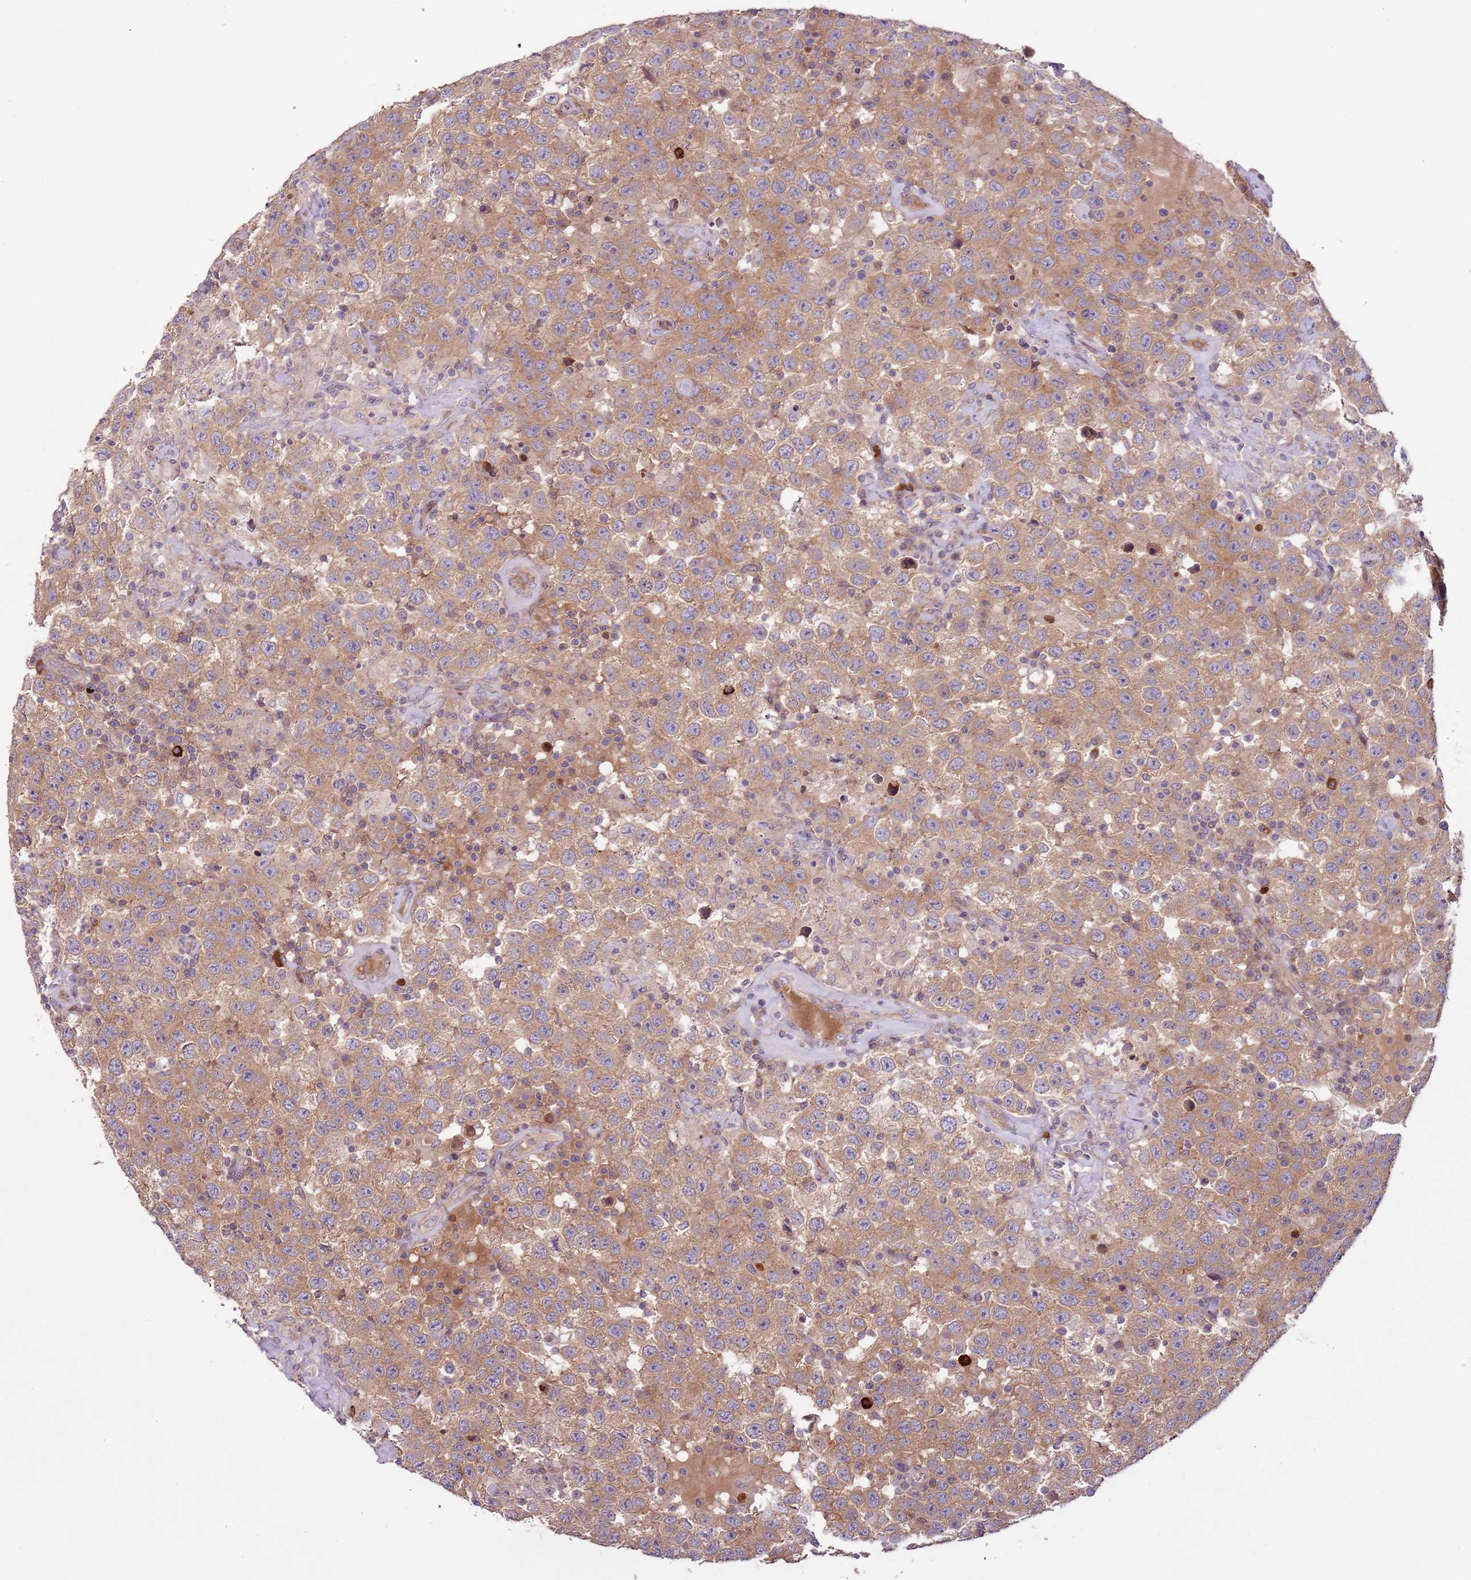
{"staining": {"intensity": "moderate", "quantity": ">75%", "location": "cytoplasmic/membranous"}, "tissue": "testis cancer", "cell_type": "Tumor cells", "image_type": "cancer", "snomed": [{"axis": "morphology", "description": "Seminoma, NOS"}, {"axis": "topography", "description": "Testis"}], "caption": "This image demonstrates testis seminoma stained with immunohistochemistry to label a protein in brown. The cytoplasmic/membranous of tumor cells show moderate positivity for the protein. Nuclei are counter-stained blue.", "gene": "RNF128", "patient": {"sex": "male", "age": 41}}